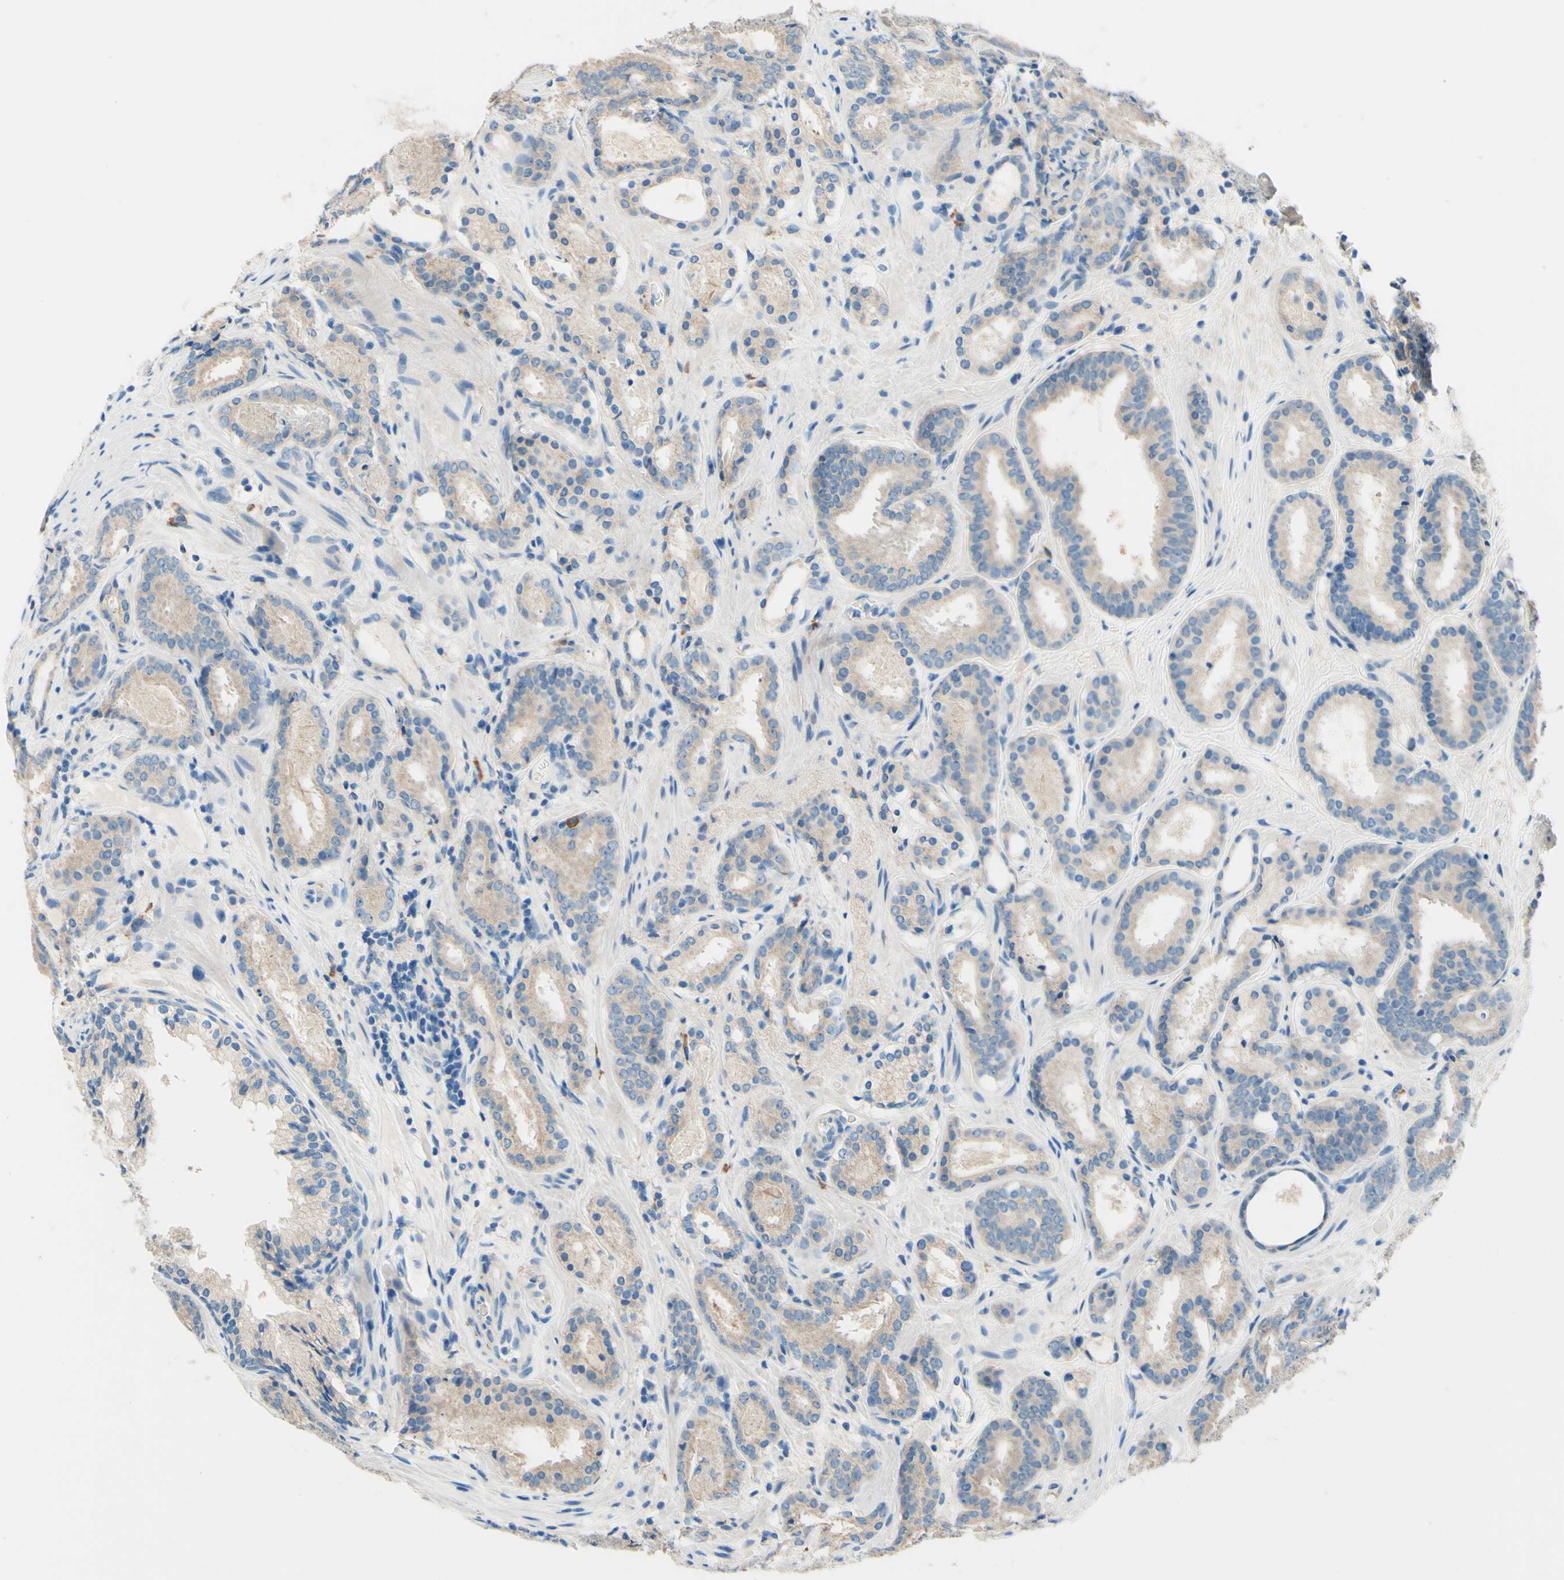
{"staining": {"intensity": "weak", "quantity": ">75%", "location": "cytoplasmic/membranous"}, "tissue": "prostate cancer", "cell_type": "Tumor cells", "image_type": "cancer", "snomed": [{"axis": "morphology", "description": "Adenocarcinoma, Low grade"}, {"axis": "topography", "description": "Prostate"}], "caption": "DAB (3,3'-diaminobenzidine) immunohistochemical staining of human low-grade adenocarcinoma (prostate) reveals weak cytoplasmic/membranous protein positivity in approximately >75% of tumor cells.", "gene": "PASD1", "patient": {"sex": "male", "age": 69}}